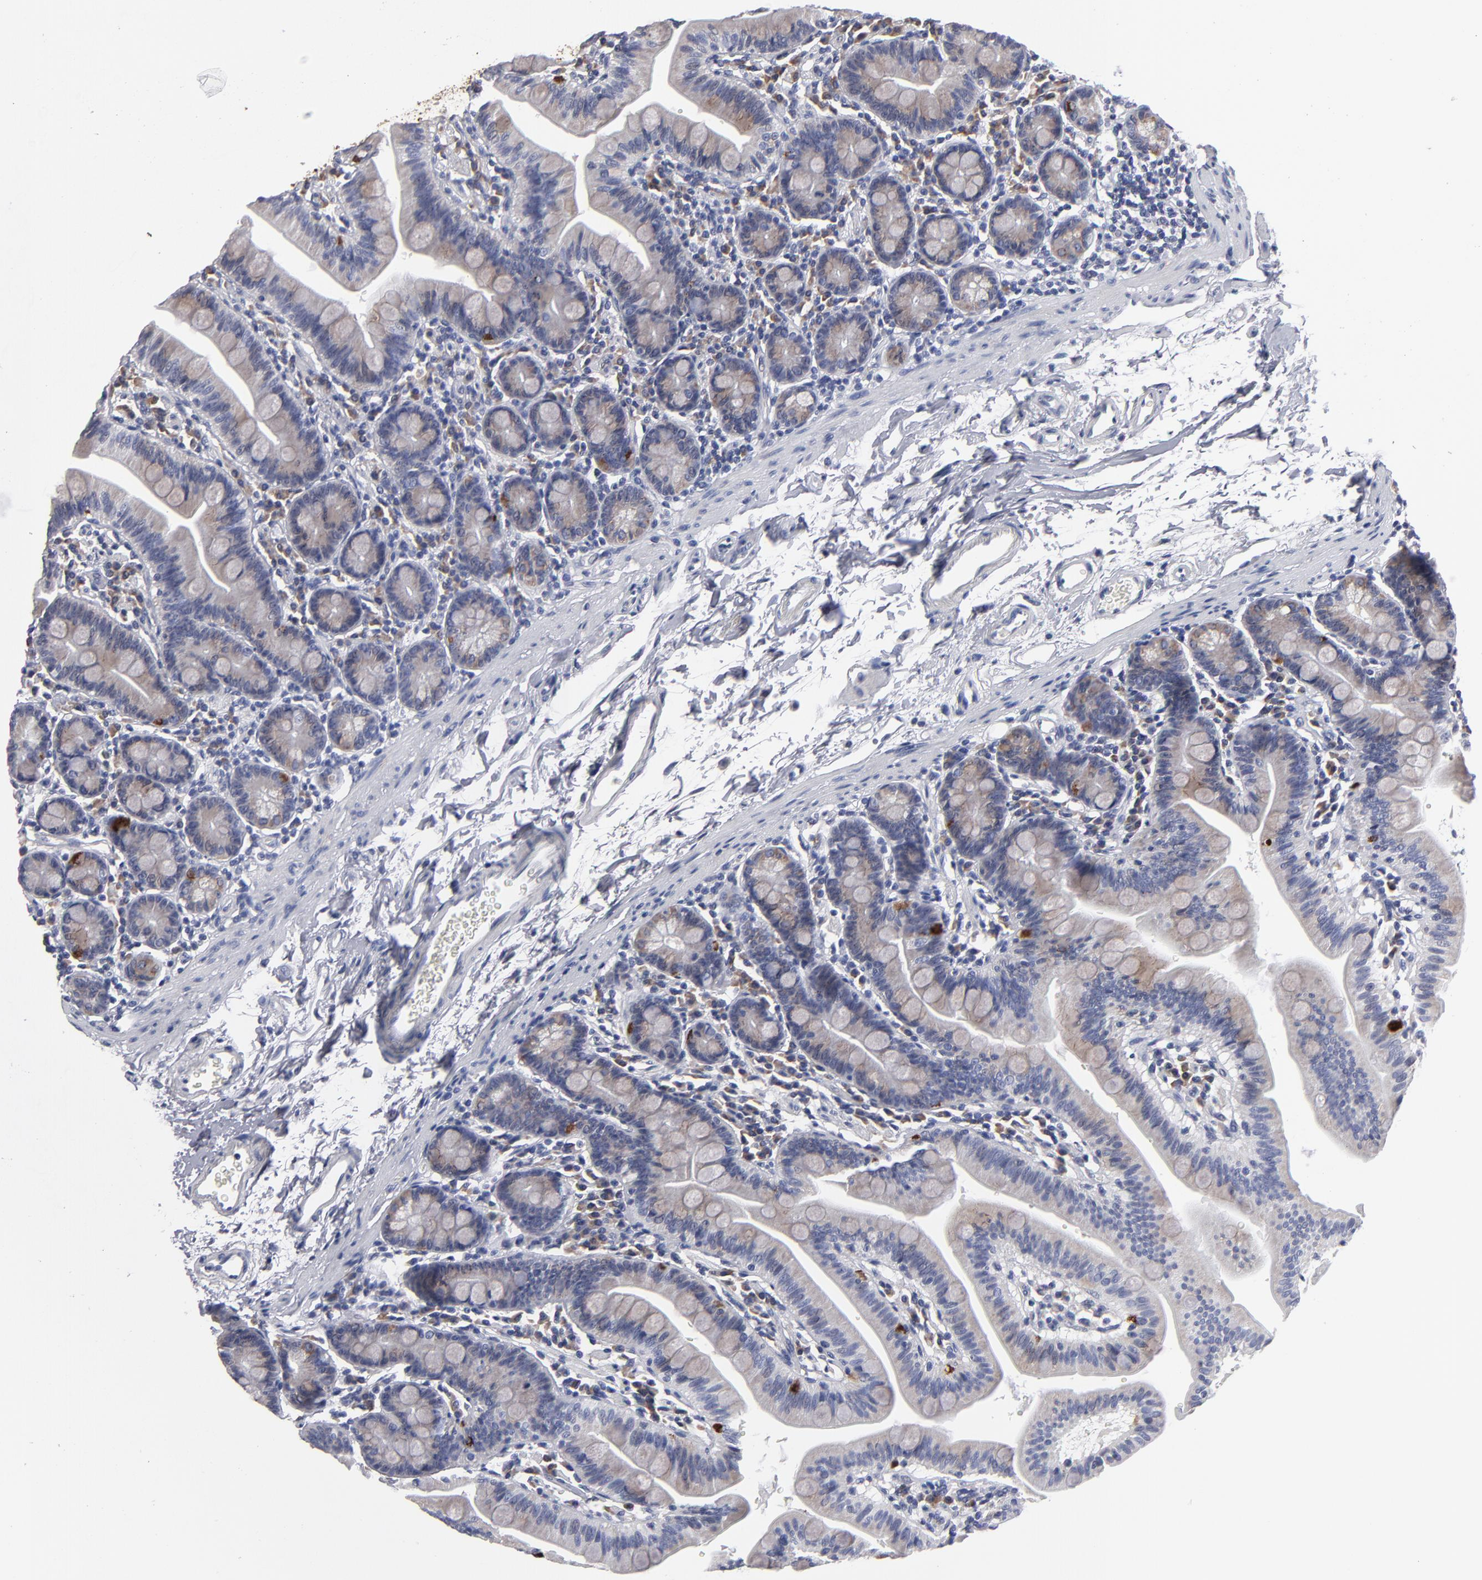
{"staining": {"intensity": "moderate", "quantity": "<25%", "location": "cytoplasmic/membranous"}, "tissue": "small intestine", "cell_type": "Glandular cells", "image_type": "normal", "snomed": [{"axis": "morphology", "description": "Normal tissue, NOS"}, {"axis": "topography", "description": "Small intestine"}], "caption": "Immunohistochemistry (IHC) (DAB) staining of unremarkable human small intestine demonstrates moderate cytoplasmic/membranous protein positivity in approximately <25% of glandular cells.", "gene": "CCDC80", "patient": {"sex": "male", "age": 79}}